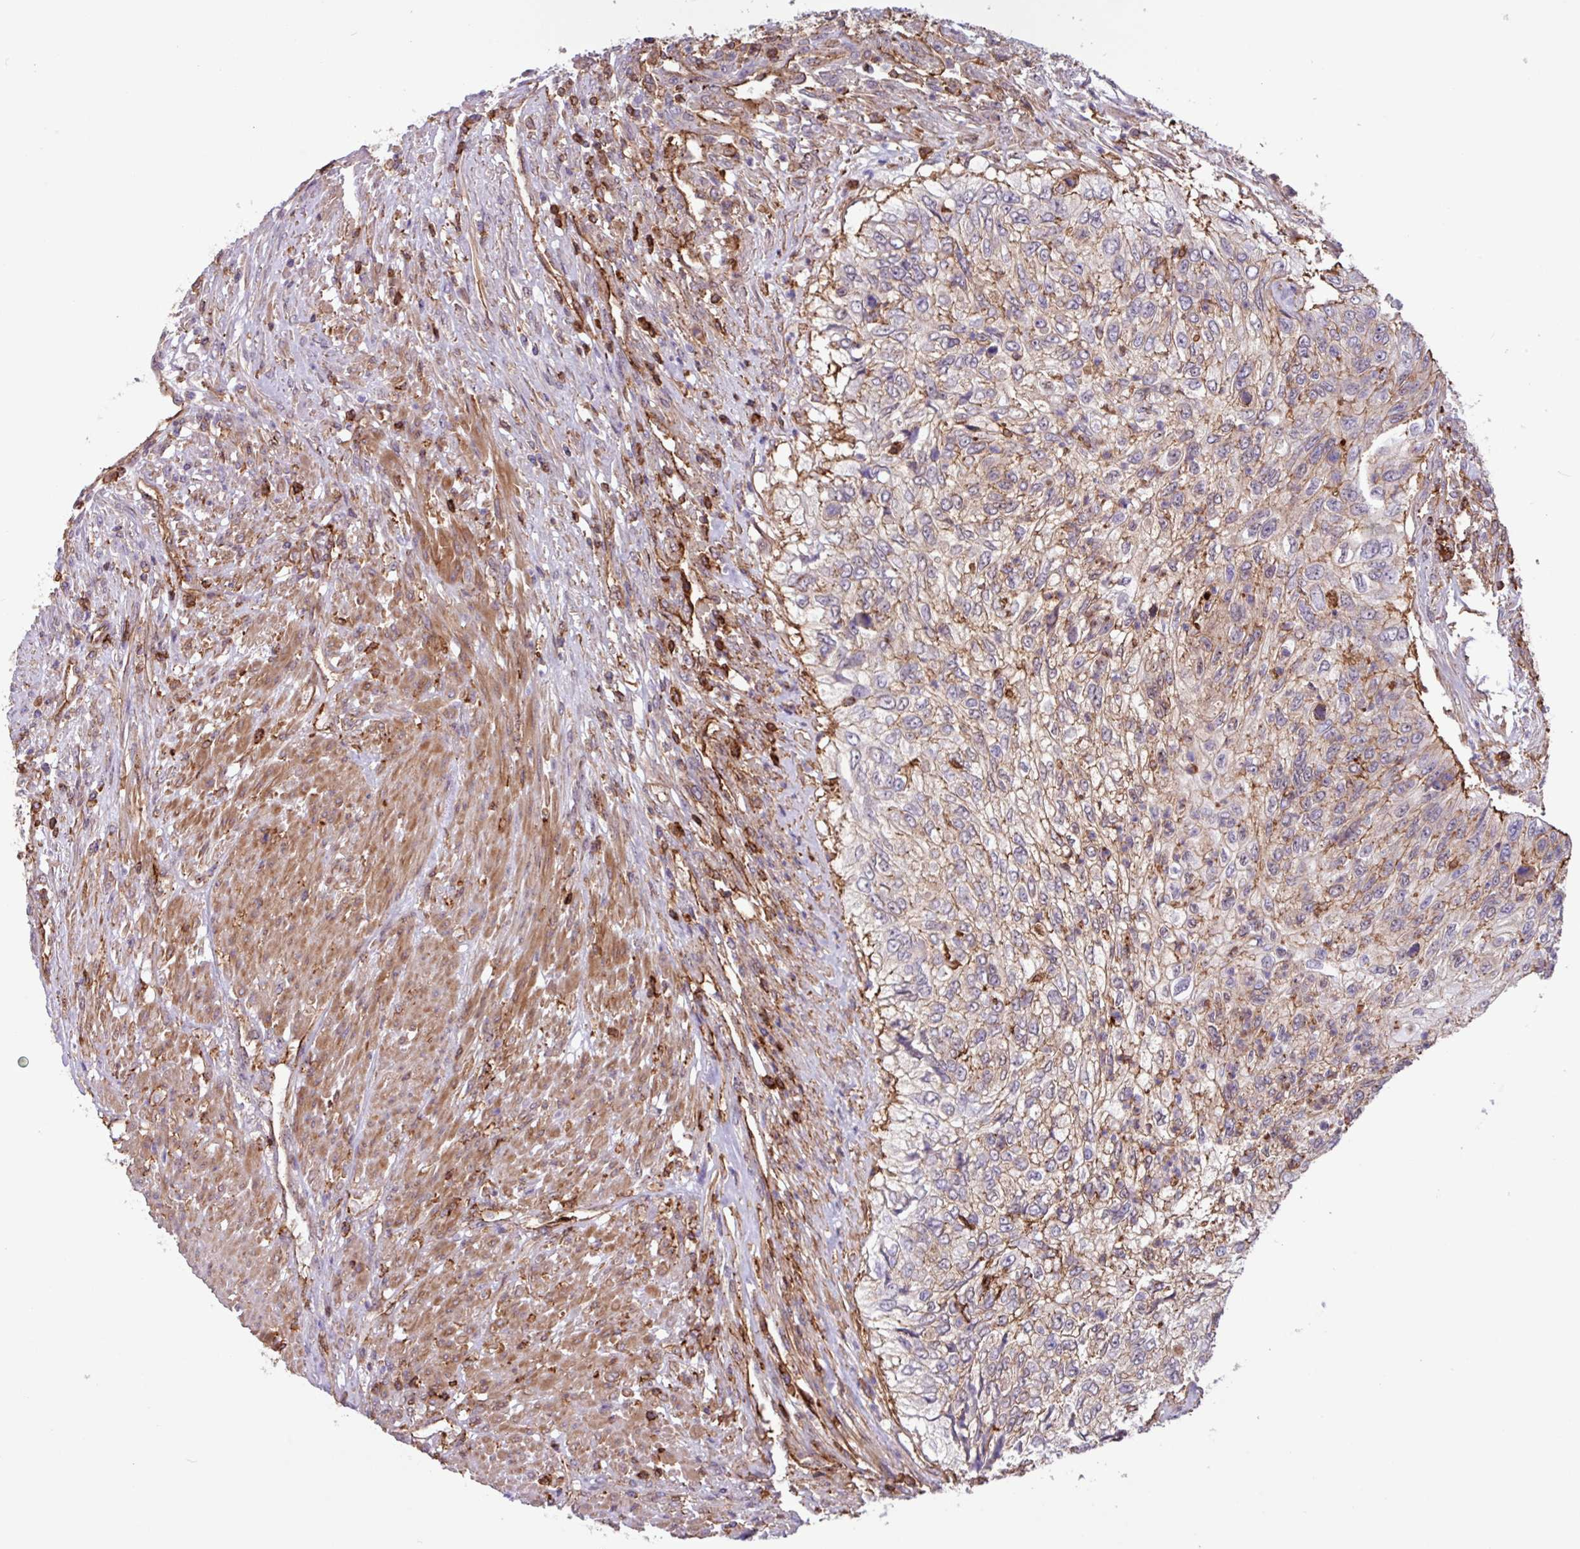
{"staining": {"intensity": "weak", "quantity": "25%-75%", "location": "cytoplasmic/membranous"}, "tissue": "urothelial cancer", "cell_type": "Tumor cells", "image_type": "cancer", "snomed": [{"axis": "morphology", "description": "Urothelial carcinoma, High grade"}, {"axis": "topography", "description": "Urinary bladder"}], "caption": "Immunohistochemical staining of human high-grade urothelial carcinoma shows low levels of weak cytoplasmic/membranous protein expression in about 25%-75% of tumor cells.", "gene": "PPP1R18", "patient": {"sex": "female", "age": 60}}